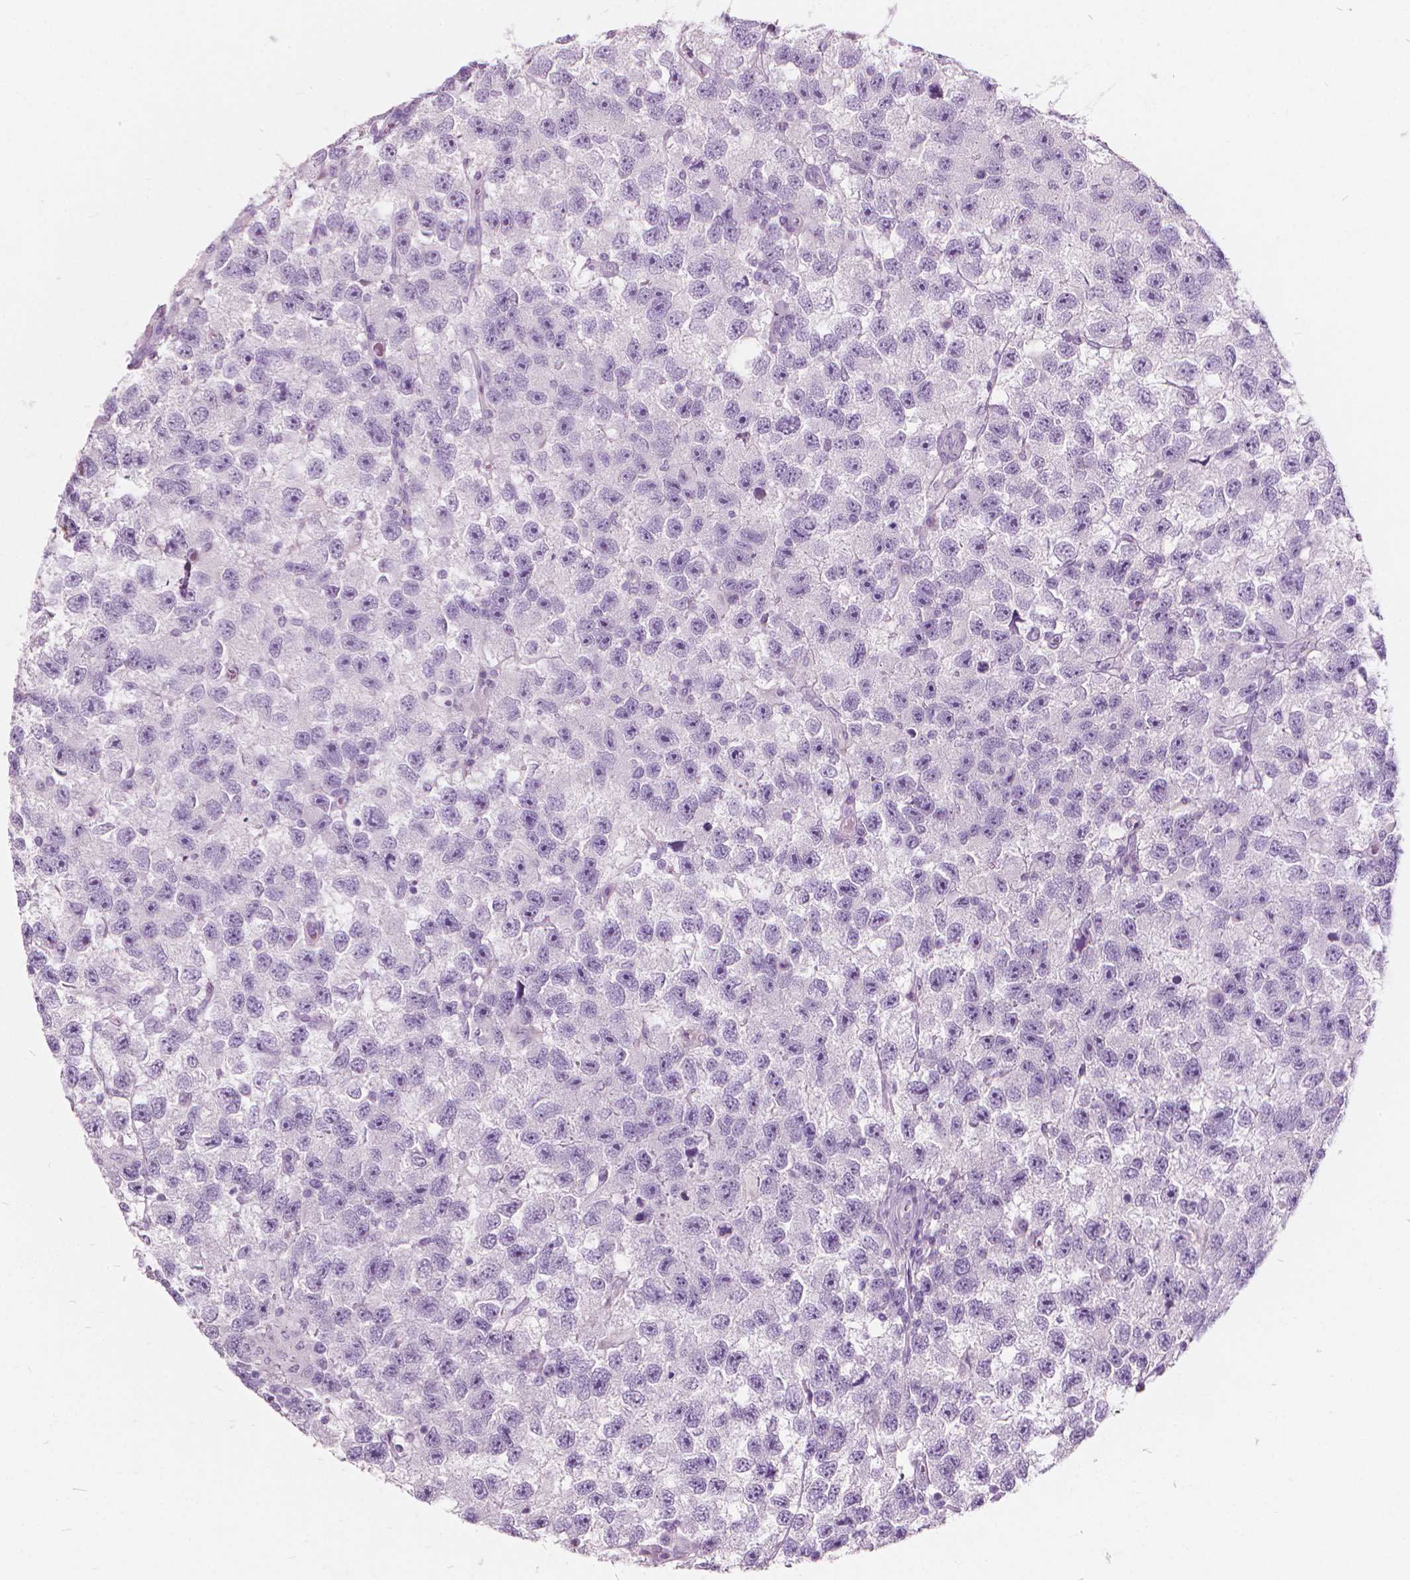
{"staining": {"intensity": "negative", "quantity": "none", "location": "none"}, "tissue": "testis cancer", "cell_type": "Tumor cells", "image_type": "cancer", "snomed": [{"axis": "morphology", "description": "Seminoma, NOS"}, {"axis": "topography", "description": "Testis"}], "caption": "A micrograph of testis cancer stained for a protein exhibits no brown staining in tumor cells. Nuclei are stained in blue.", "gene": "DNM1", "patient": {"sex": "male", "age": 26}}